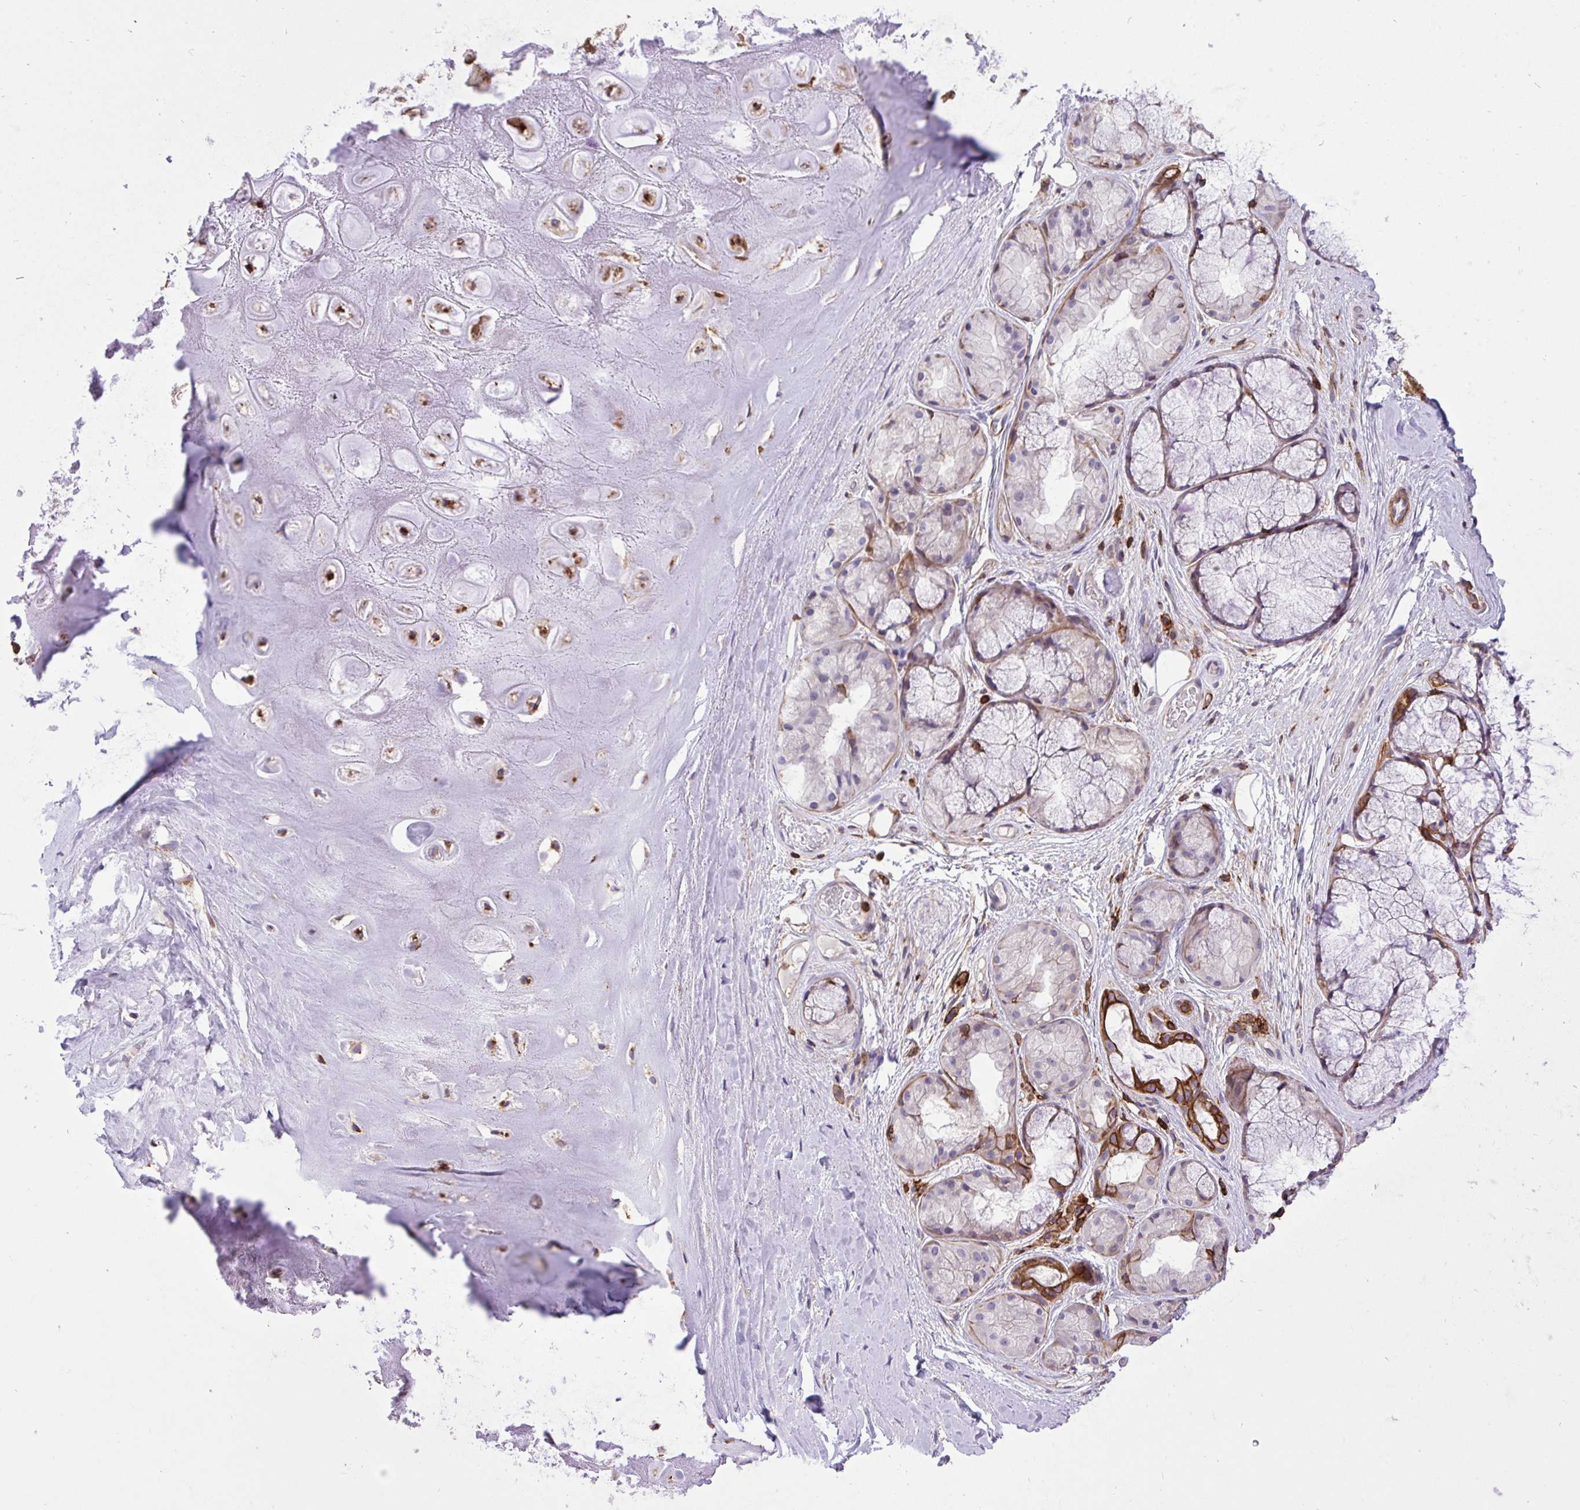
{"staining": {"intensity": "moderate", "quantity": ">75%", "location": "cytoplasmic/membranous"}, "tissue": "soft tissue", "cell_type": "Chondrocytes", "image_type": "normal", "snomed": [{"axis": "morphology", "description": "Normal tissue, NOS"}, {"axis": "topography", "description": "Lymph node"}, {"axis": "topography", "description": "Cartilage tissue"}, {"axis": "topography", "description": "Nasopharynx"}], "caption": "Immunohistochemical staining of unremarkable soft tissue exhibits >75% levels of moderate cytoplasmic/membranous protein staining in approximately >75% of chondrocytes.", "gene": "ERI1", "patient": {"sex": "male", "age": 63}}